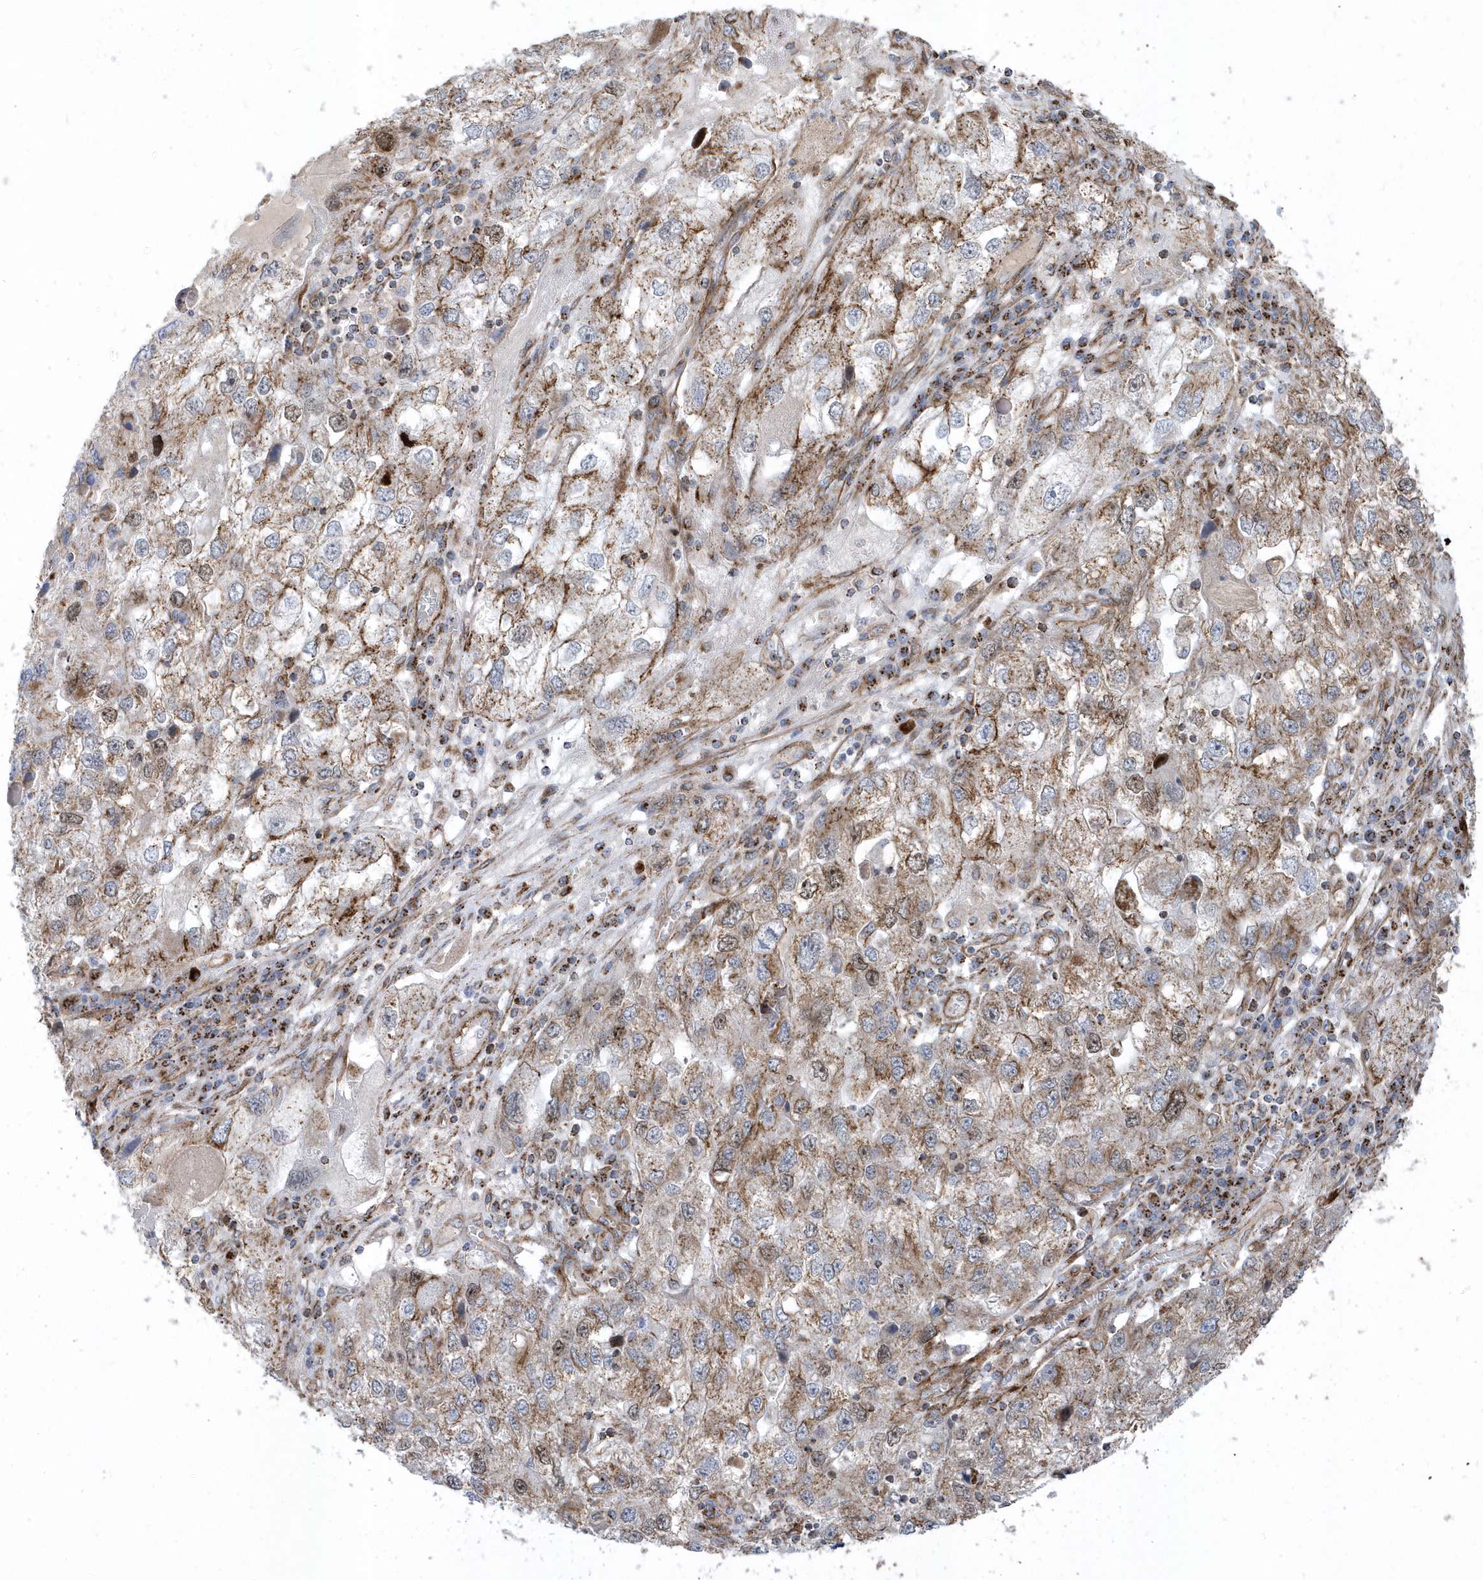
{"staining": {"intensity": "moderate", "quantity": "25%-75%", "location": "cytoplasmic/membranous"}, "tissue": "endometrial cancer", "cell_type": "Tumor cells", "image_type": "cancer", "snomed": [{"axis": "morphology", "description": "Adenocarcinoma, NOS"}, {"axis": "topography", "description": "Endometrium"}], "caption": "High-power microscopy captured an IHC histopathology image of adenocarcinoma (endometrial), revealing moderate cytoplasmic/membranous staining in about 25%-75% of tumor cells.", "gene": "HRH4", "patient": {"sex": "female", "age": 49}}